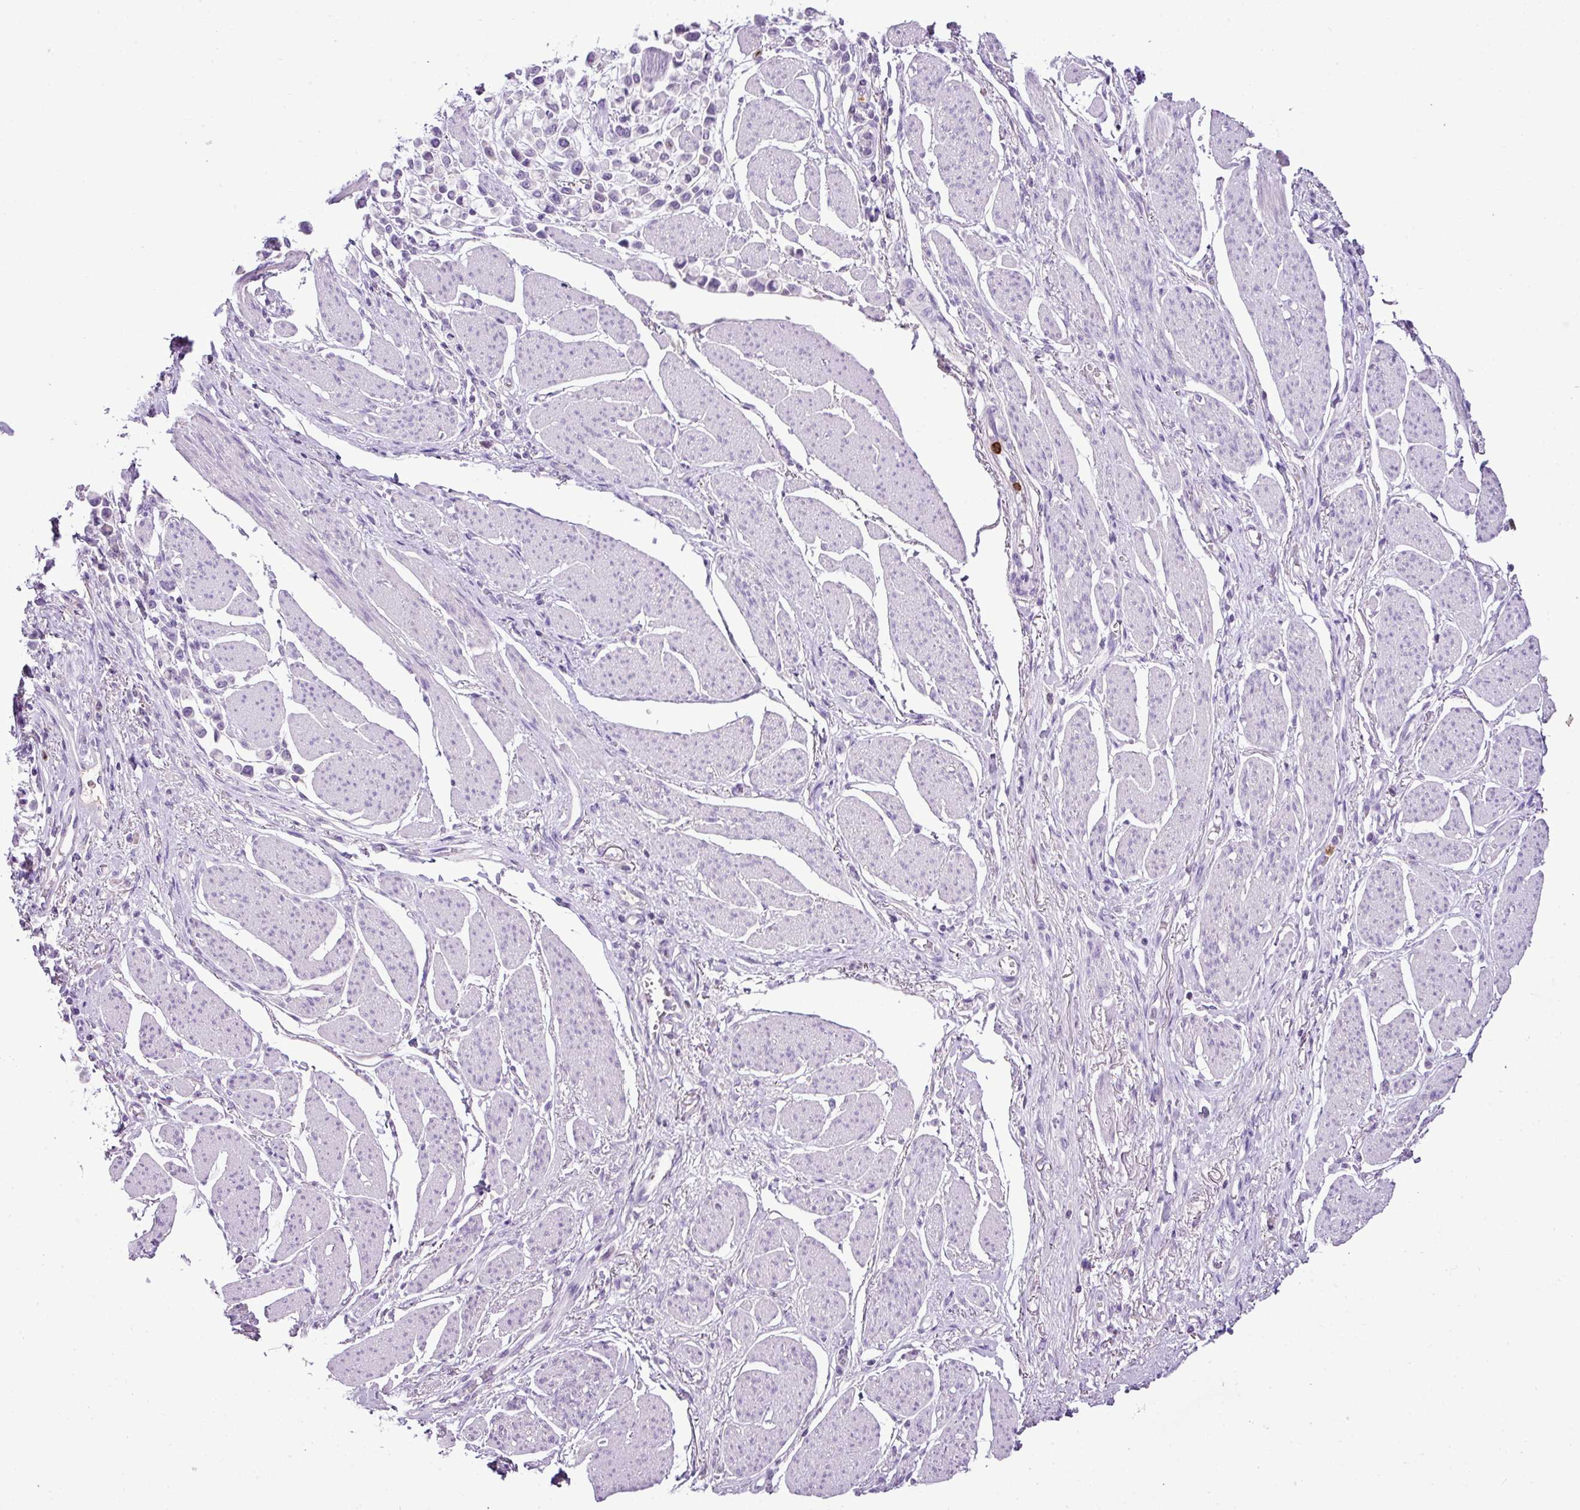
{"staining": {"intensity": "negative", "quantity": "none", "location": "none"}, "tissue": "stomach cancer", "cell_type": "Tumor cells", "image_type": "cancer", "snomed": [{"axis": "morphology", "description": "Adenocarcinoma, NOS"}, {"axis": "topography", "description": "Stomach"}], "caption": "DAB (3,3'-diaminobenzidine) immunohistochemical staining of human stomach cancer displays no significant staining in tumor cells.", "gene": "HTR3E", "patient": {"sex": "female", "age": 81}}